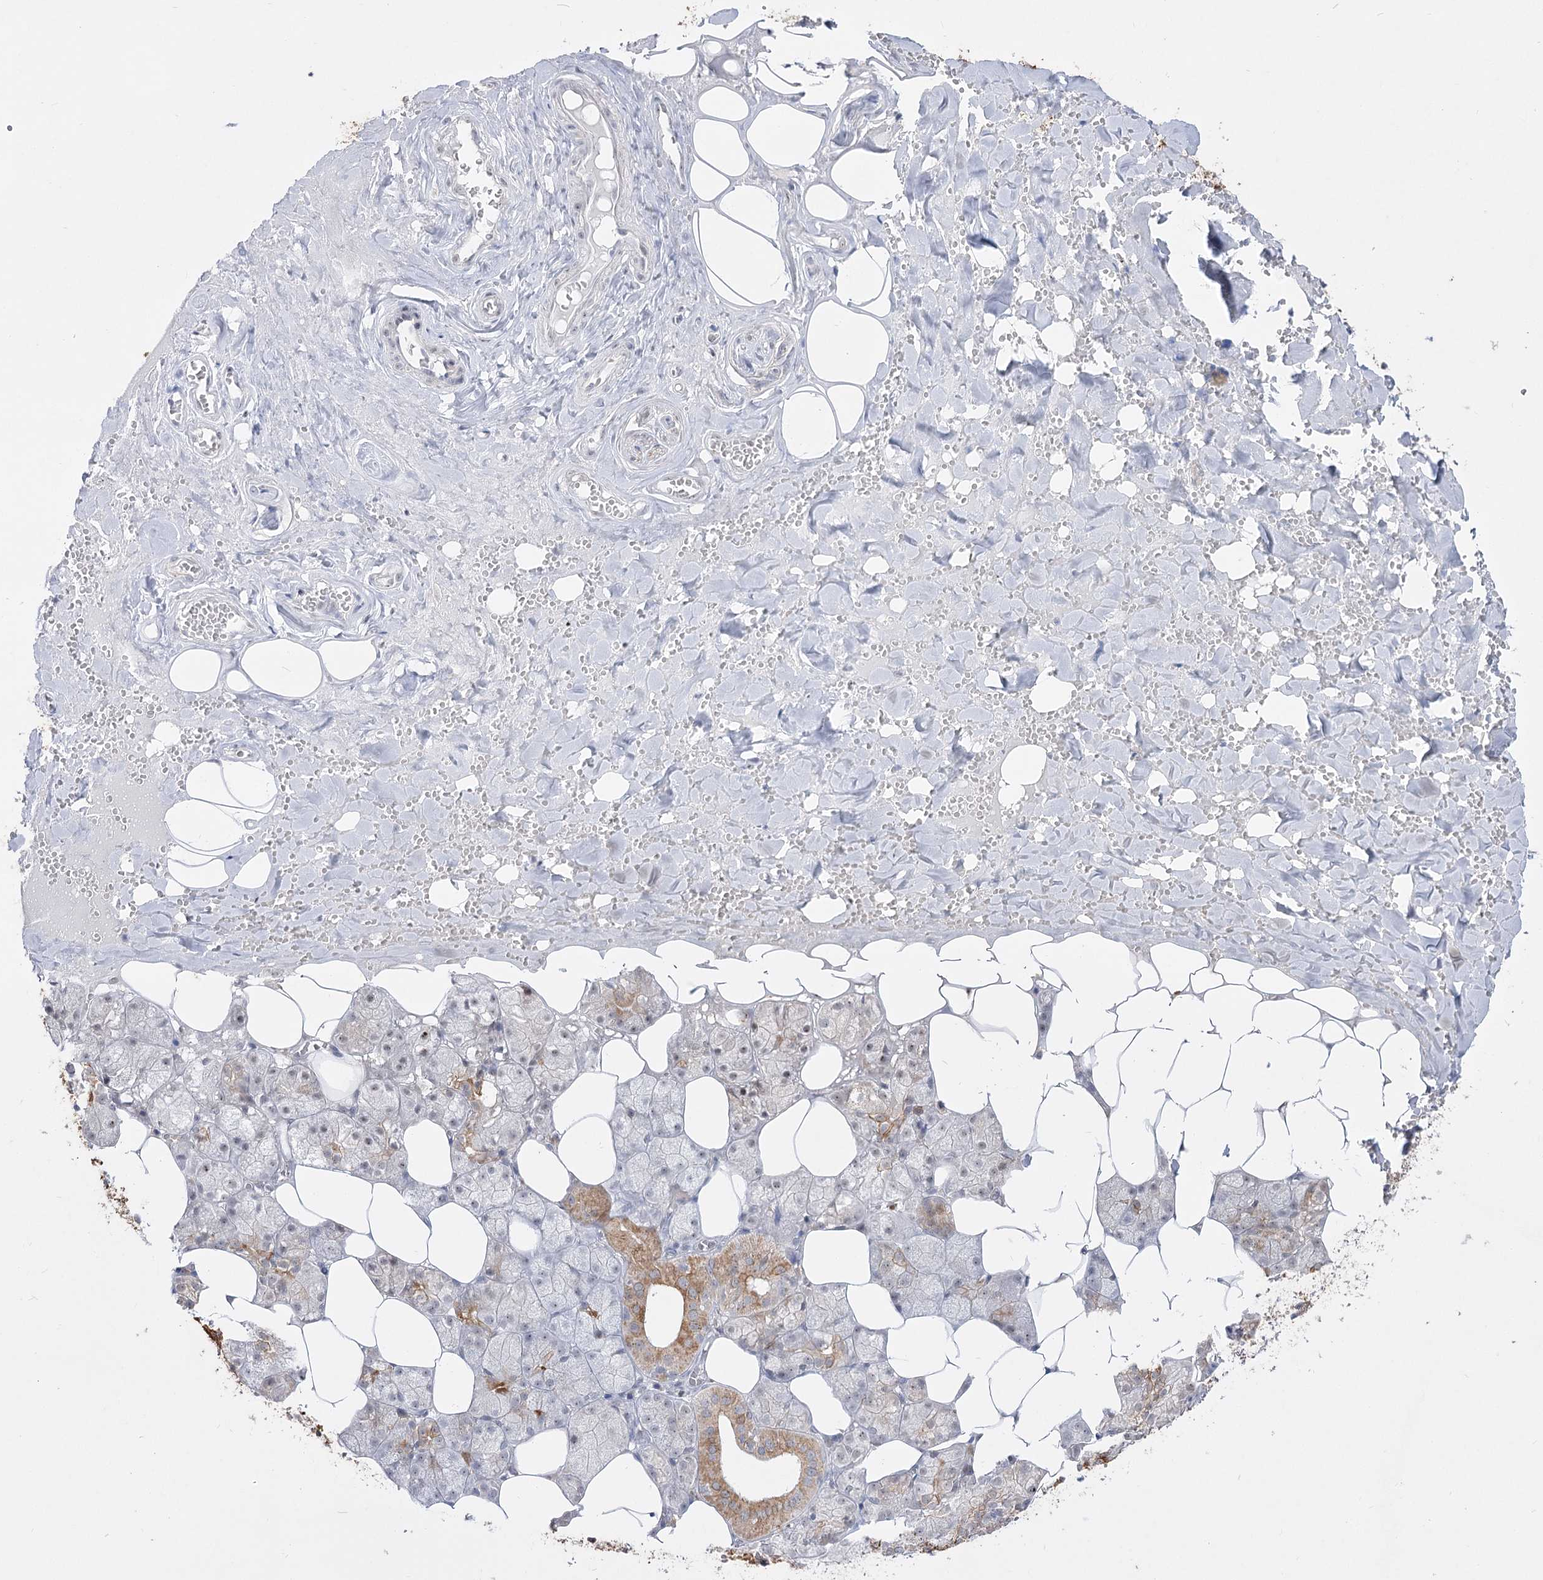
{"staining": {"intensity": "weak", "quantity": "25%-75%", "location": "cytoplasmic/membranous,nuclear"}, "tissue": "salivary gland", "cell_type": "Glandular cells", "image_type": "normal", "snomed": [{"axis": "morphology", "description": "Normal tissue, NOS"}, {"axis": "topography", "description": "Salivary gland"}], "caption": "A high-resolution photomicrograph shows IHC staining of benign salivary gland, which displays weak cytoplasmic/membranous,nuclear expression in approximately 25%-75% of glandular cells.", "gene": "DDX50", "patient": {"sex": "male", "age": 62}}